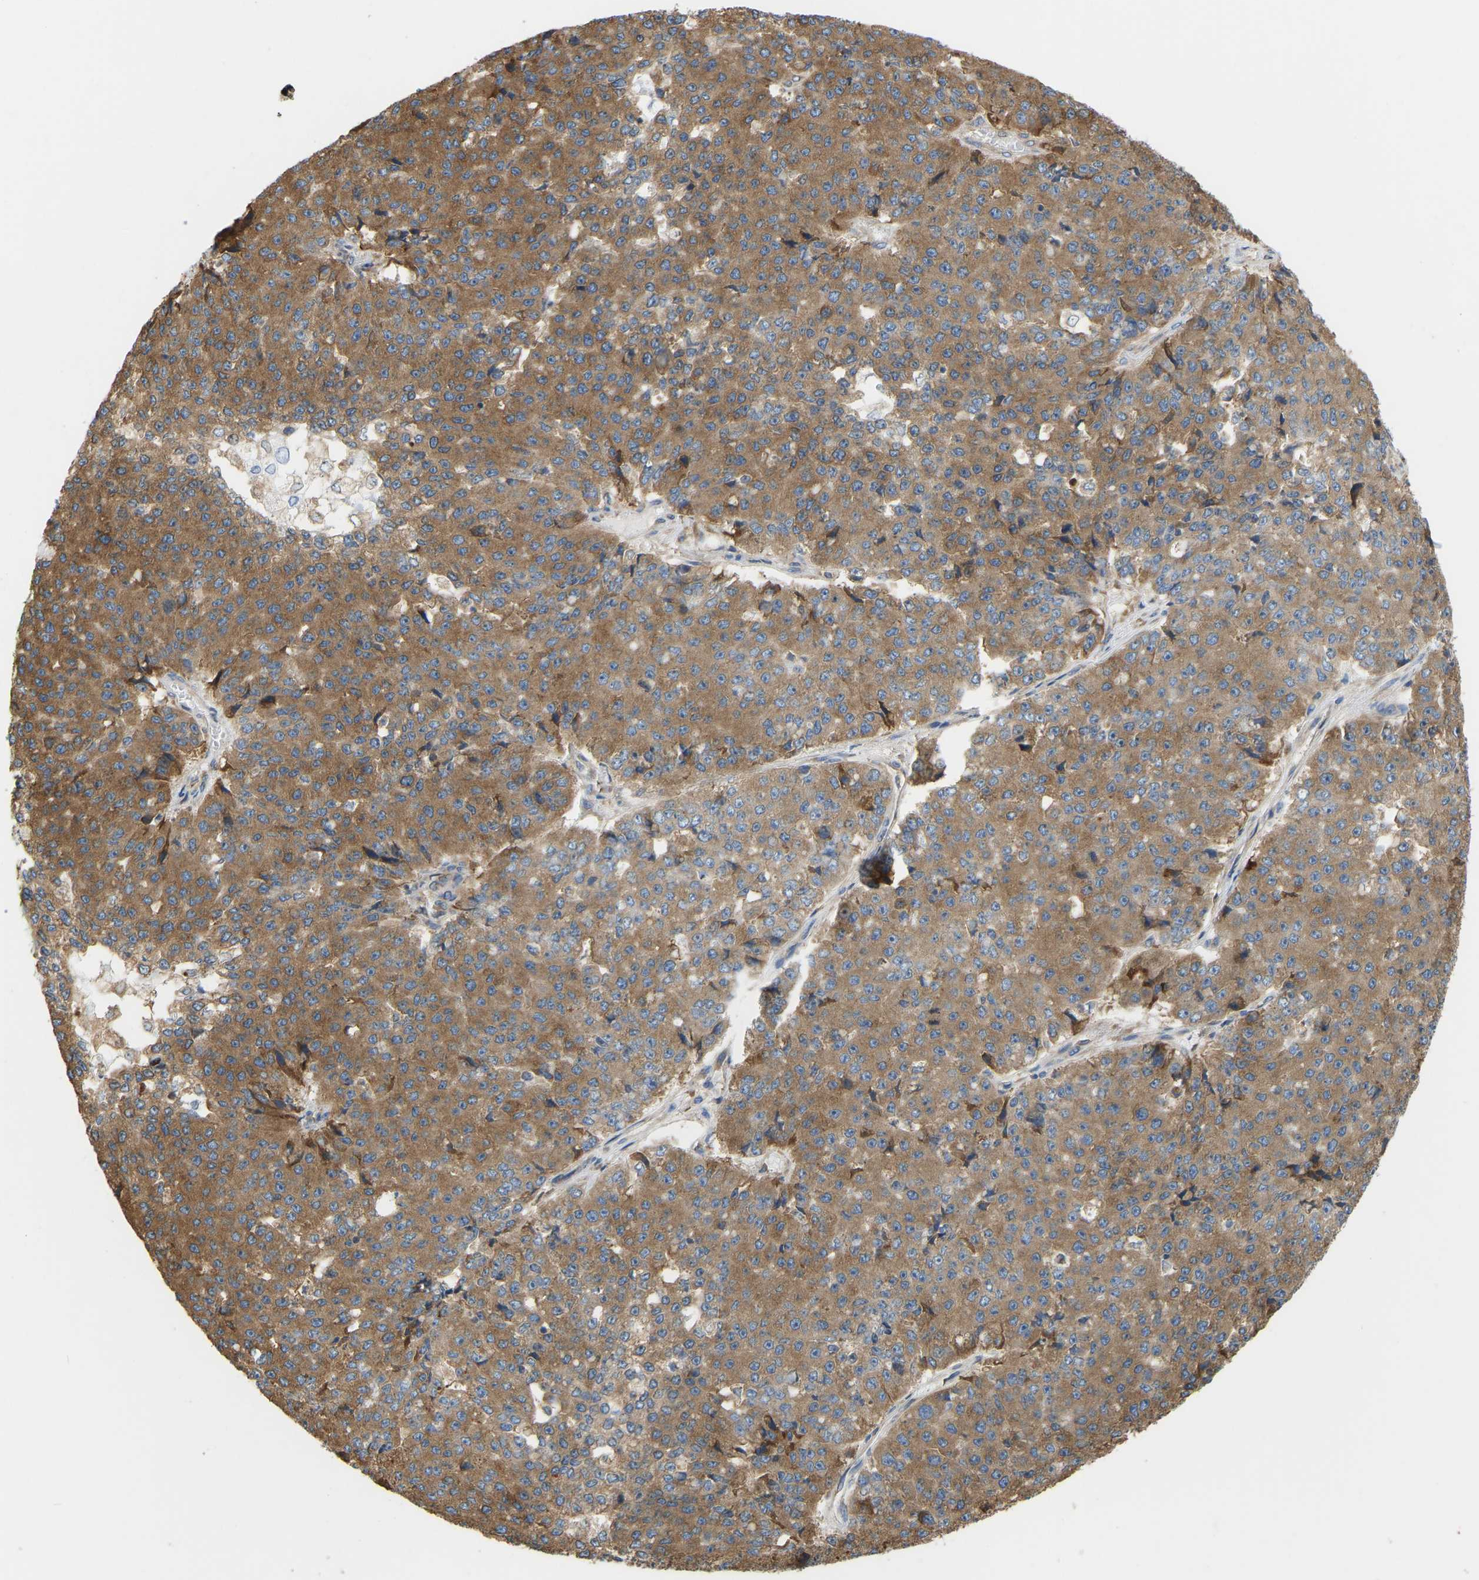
{"staining": {"intensity": "moderate", "quantity": ">75%", "location": "cytoplasmic/membranous"}, "tissue": "pancreatic cancer", "cell_type": "Tumor cells", "image_type": "cancer", "snomed": [{"axis": "morphology", "description": "Adenocarcinoma, NOS"}, {"axis": "topography", "description": "Pancreas"}], "caption": "Moderate cytoplasmic/membranous protein expression is appreciated in about >75% of tumor cells in pancreatic adenocarcinoma. (Stains: DAB in brown, nuclei in blue, Microscopy: brightfield microscopy at high magnification).", "gene": "RPS6KB2", "patient": {"sex": "male", "age": 50}}